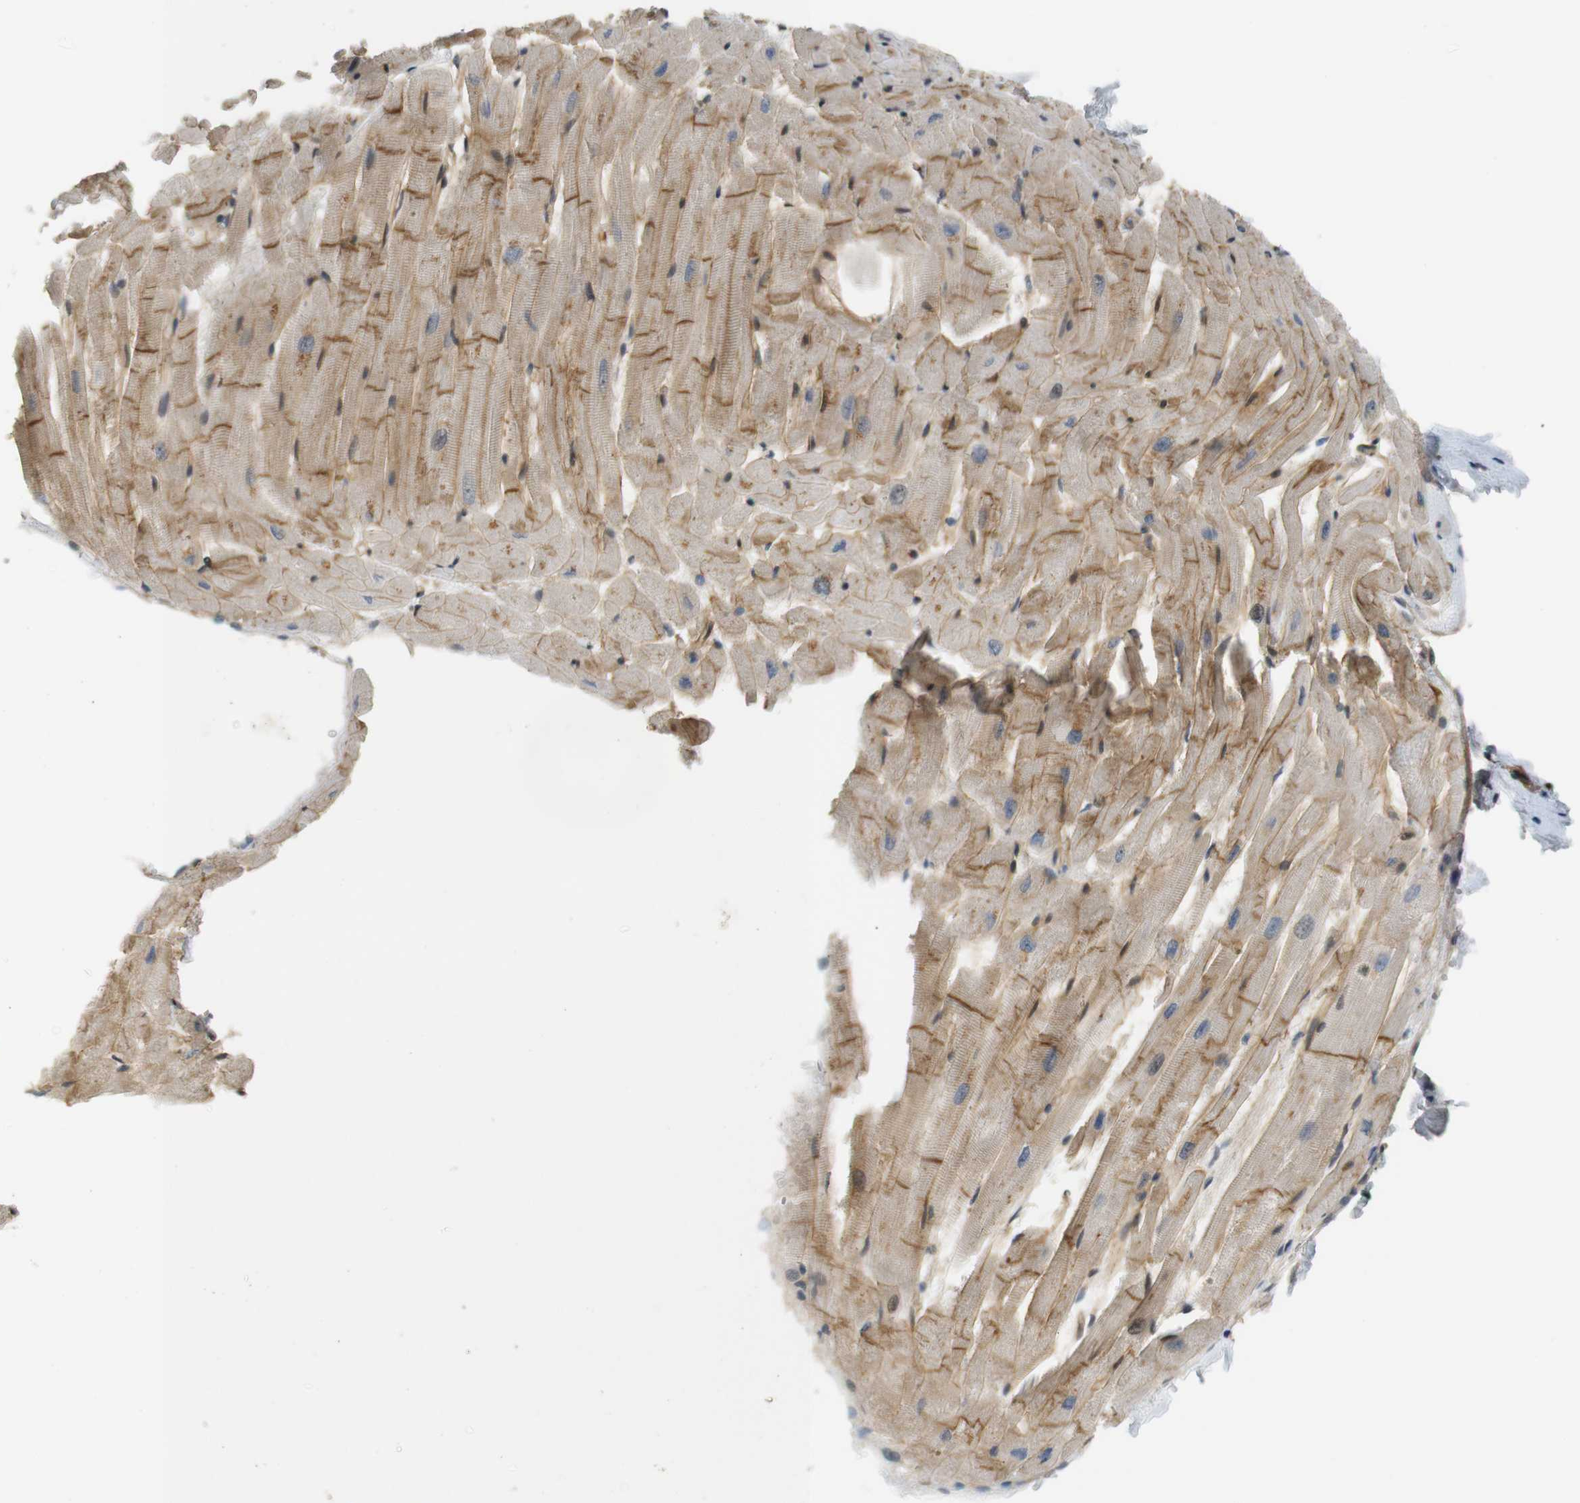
{"staining": {"intensity": "moderate", "quantity": "25%-75%", "location": "cytoplasmic/membranous"}, "tissue": "heart muscle", "cell_type": "Cardiomyocytes", "image_type": "normal", "snomed": [{"axis": "morphology", "description": "Normal tissue, NOS"}, {"axis": "topography", "description": "Heart"}], "caption": "Immunohistochemical staining of normal human heart muscle reveals 25%-75% levels of moderate cytoplasmic/membranous protein positivity in about 25%-75% of cardiomyocytes. Using DAB (brown) and hematoxylin (blue) stains, captured at high magnification using brightfield microscopy.", "gene": "TSPAN9", "patient": {"sex": "female", "age": 19}}